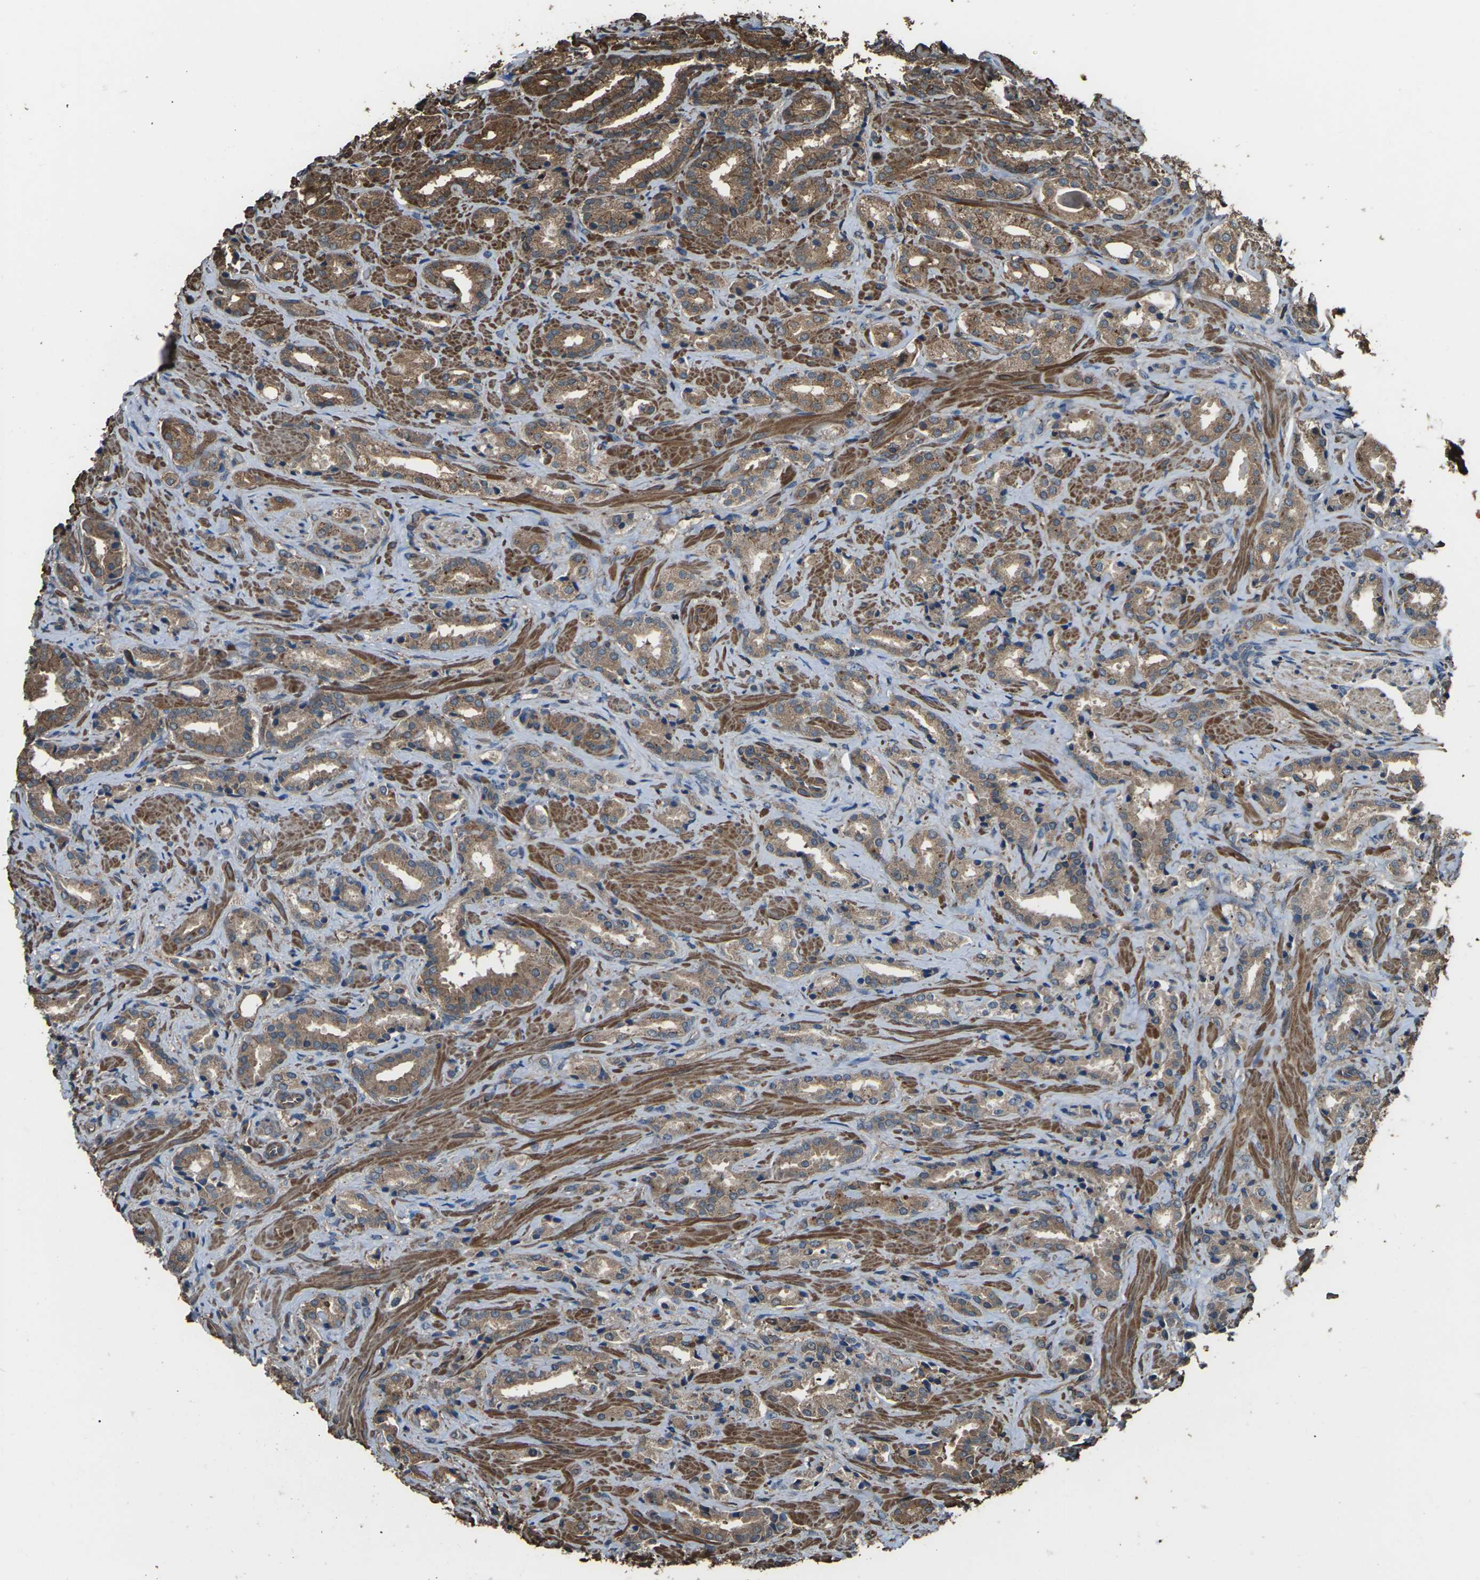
{"staining": {"intensity": "moderate", "quantity": ">75%", "location": "cytoplasmic/membranous"}, "tissue": "prostate cancer", "cell_type": "Tumor cells", "image_type": "cancer", "snomed": [{"axis": "morphology", "description": "Adenocarcinoma, High grade"}, {"axis": "topography", "description": "Prostate"}], "caption": "Tumor cells show moderate cytoplasmic/membranous expression in about >75% of cells in prostate cancer (high-grade adenocarcinoma).", "gene": "DHPS", "patient": {"sex": "male", "age": 64}}